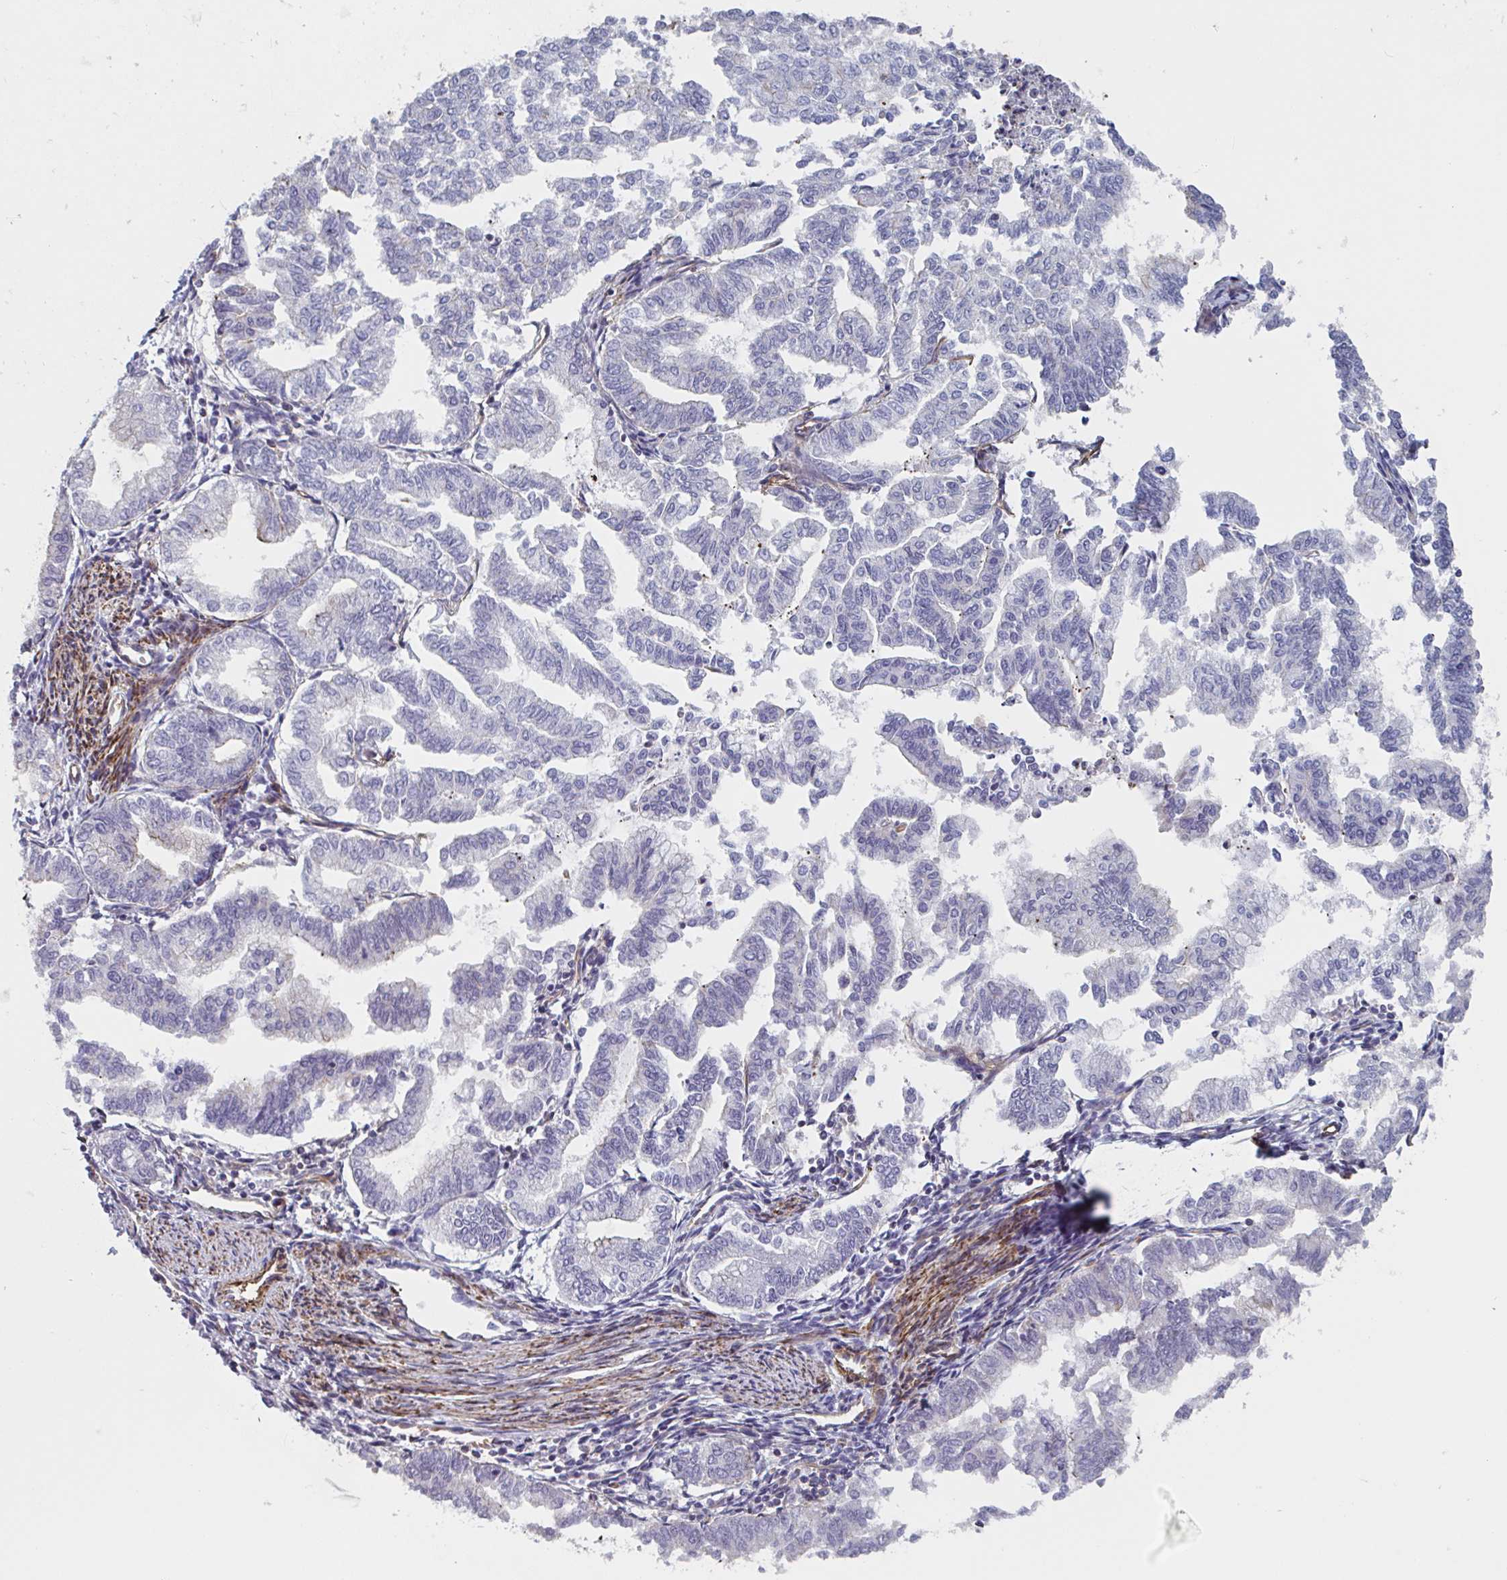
{"staining": {"intensity": "negative", "quantity": "none", "location": "none"}, "tissue": "endometrial cancer", "cell_type": "Tumor cells", "image_type": "cancer", "snomed": [{"axis": "morphology", "description": "Adenocarcinoma, NOS"}, {"axis": "topography", "description": "Endometrium"}], "caption": "There is no significant expression in tumor cells of endometrial cancer (adenocarcinoma). (DAB (3,3'-diaminobenzidine) immunohistochemistry, high magnification).", "gene": "SHISA7", "patient": {"sex": "female", "age": 79}}